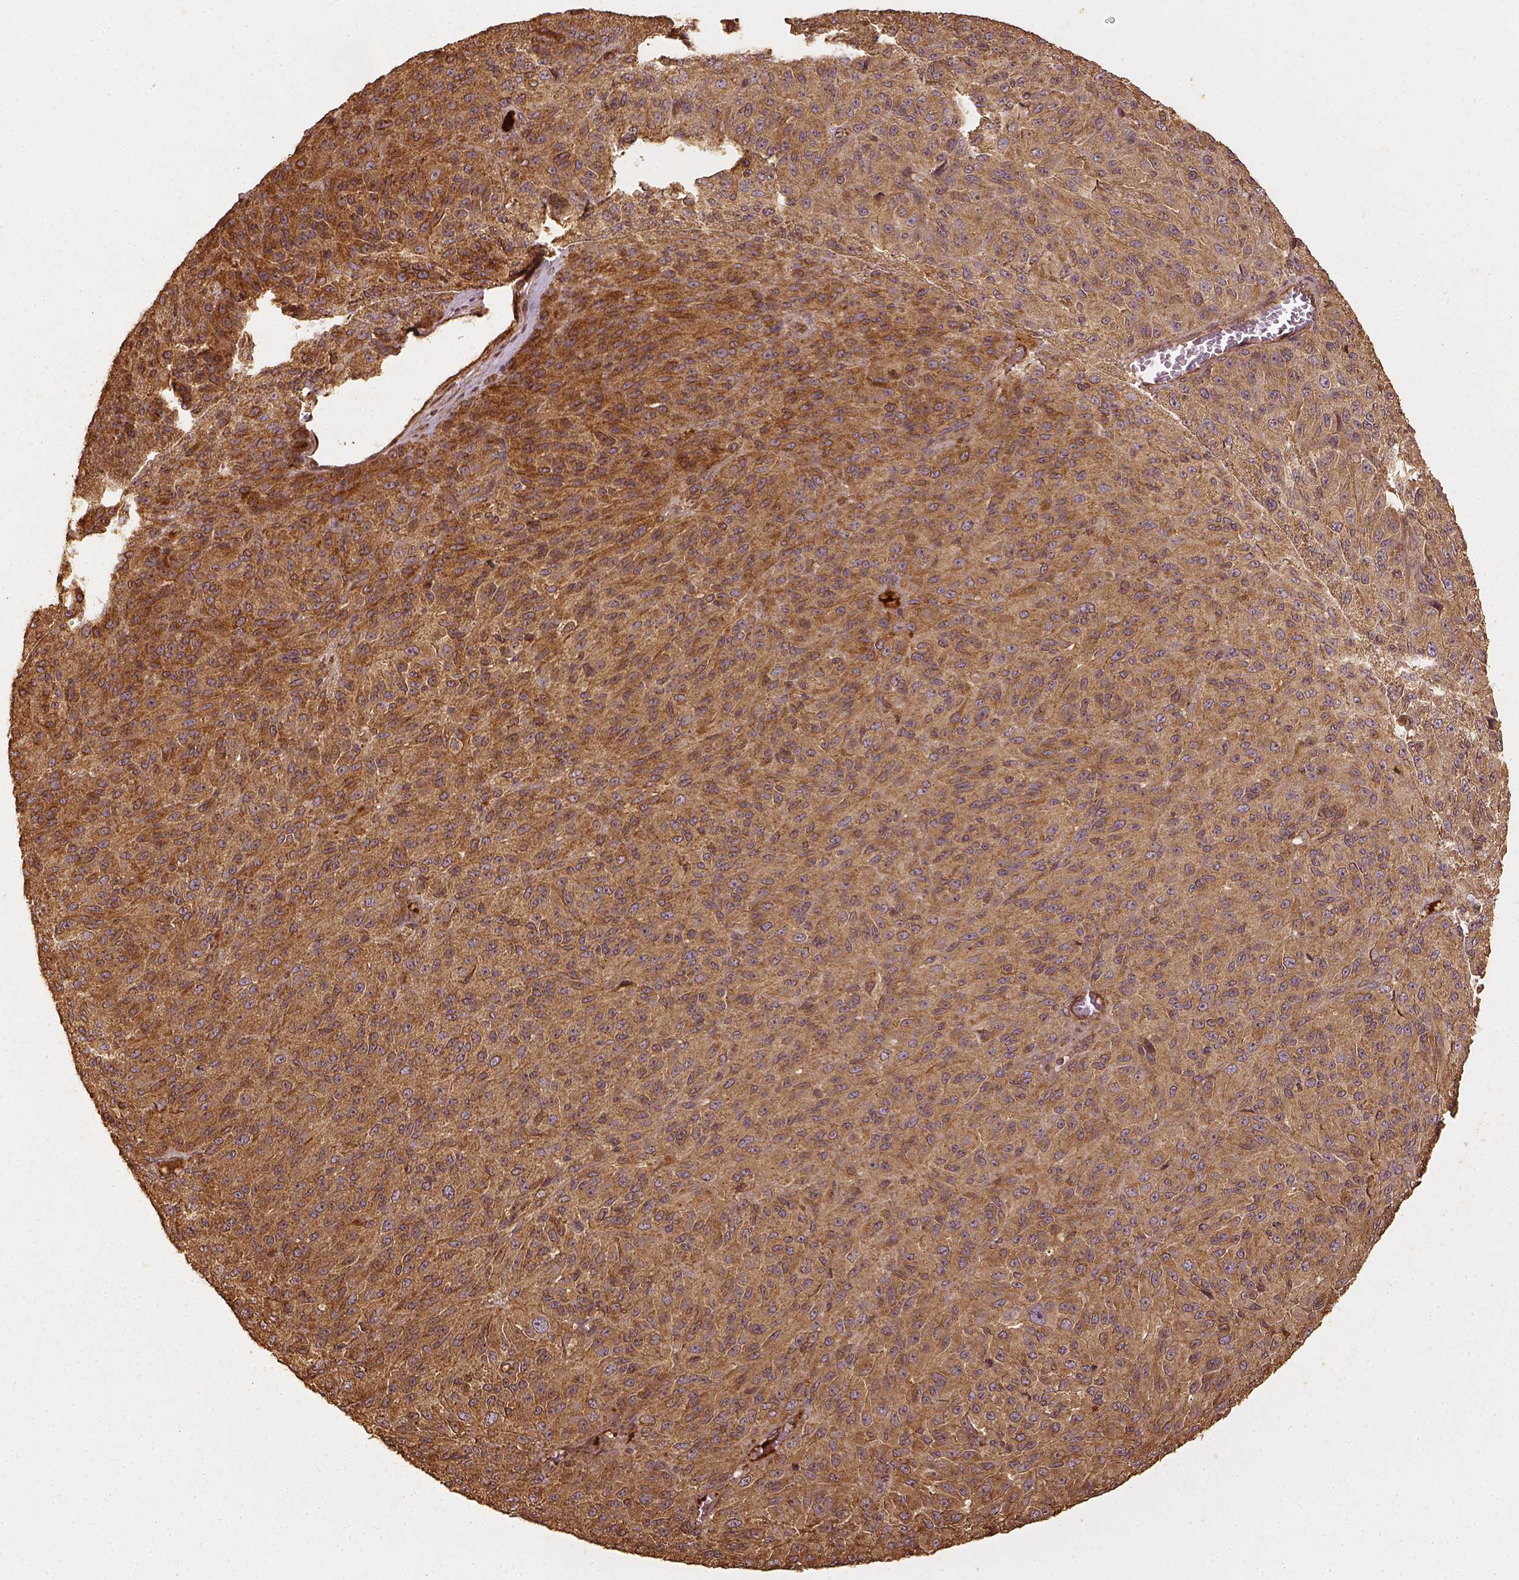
{"staining": {"intensity": "moderate", "quantity": ">75%", "location": "cytoplasmic/membranous"}, "tissue": "melanoma", "cell_type": "Tumor cells", "image_type": "cancer", "snomed": [{"axis": "morphology", "description": "Malignant melanoma, Metastatic site"}, {"axis": "topography", "description": "Brain"}], "caption": "Human malignant melanoma (metastatic site) stained with a brown dye shows moderate cytoplasmic/membranous positive expression in about >75% of tumor cells.", "gene": "VEGFA", "patient": {"sex": "female", "age": 56}}